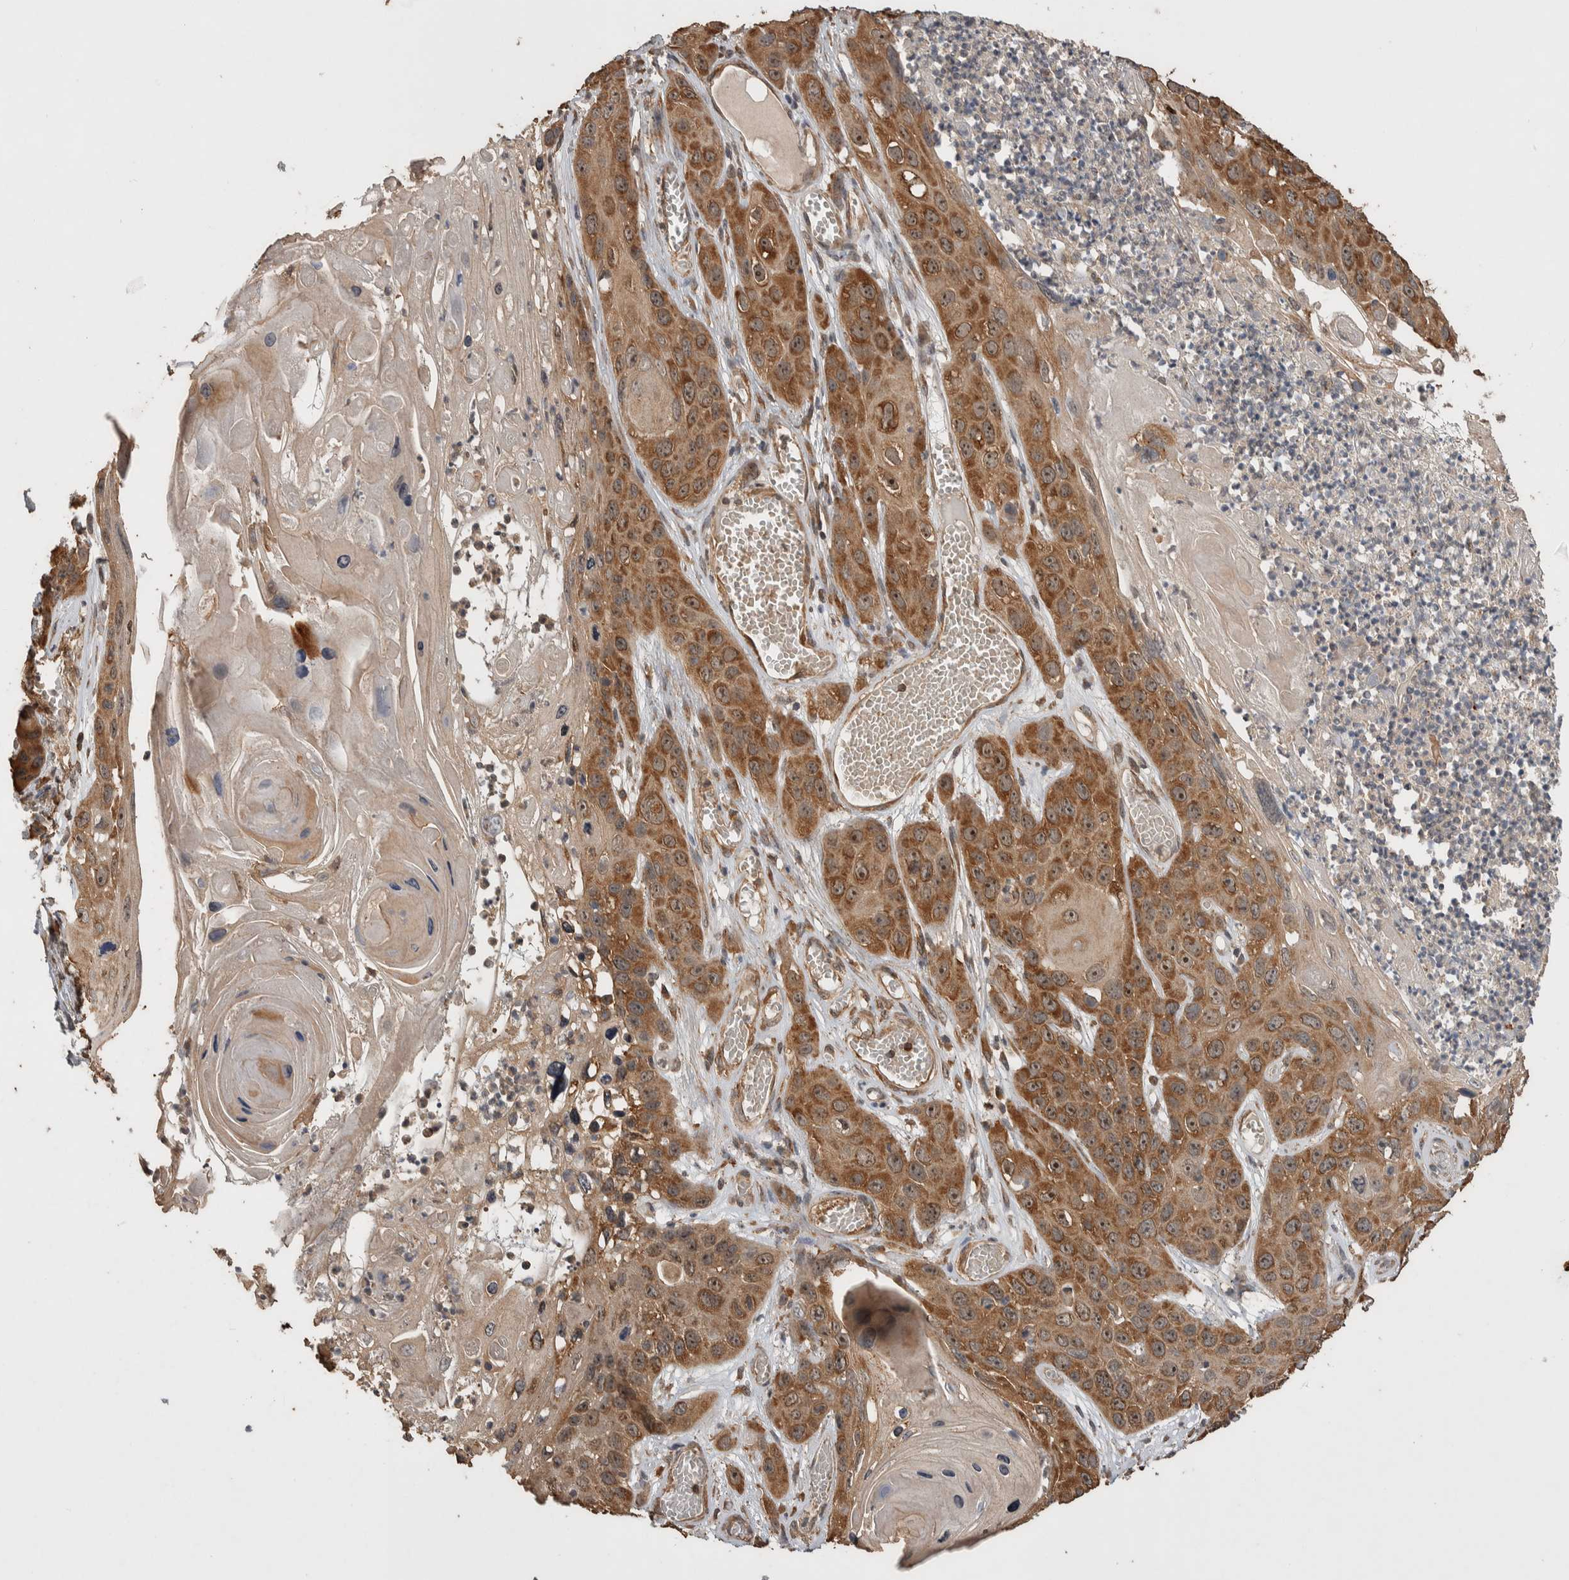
{"staining": {"intensity": "moderate", "quantity": ">75%", "location": "cytoplasmic/membranous,nuclear"}, "tissue": "skin cancer", "cell_type": "Tumor cells", "image_type": "cancer", "snomed": [{"axis": "morphology", "description": "Squamous cell carcinoma, NOS"}, {"axis": "topography", "description": "Skin"}], "caption": "DAB (3,3'-diaminobenzidine) immunohistochemical staining of skin squamous cell carcinoma demonstrates moderate cytoplasmic/membranous and nuclear protein expression in approximately >75% of tumor cells.", "gene": "DVL2", "patient": {"sex": "male", "age": 55}}